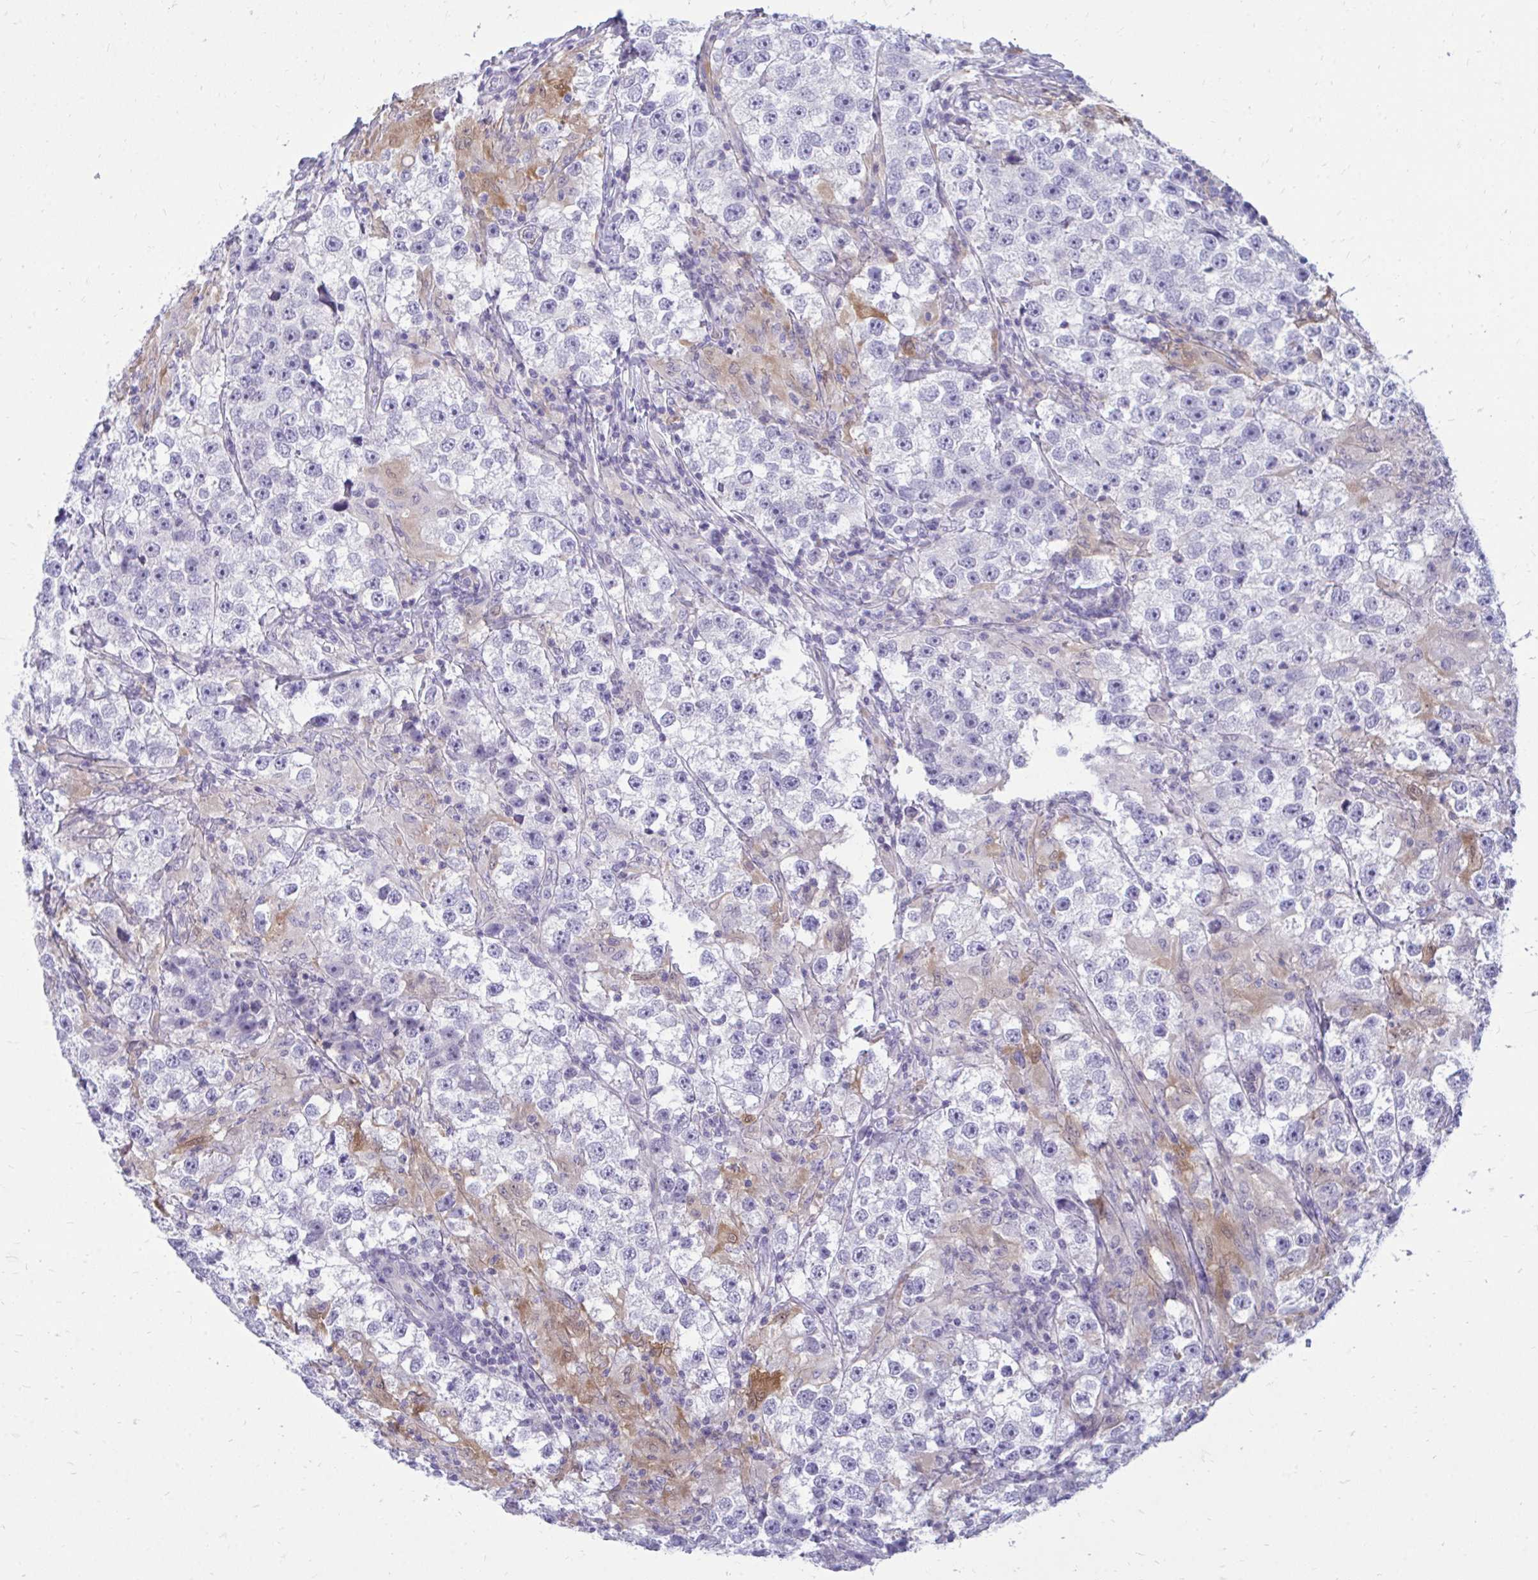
{"staining": {"intensity": "weak", "quantity": "<25%", "location": "cytoplasmic/membranous"}, "tissue": "testis cancer", "cell_type": "Tumor cells", "image_type": "cancer", "snomed": [{"axis": "morphology", "description": "Seminoma, NOS"}, {"axis": "topography", "description": "Testis"}], "caption": "Tumor cells are negative for protein expression in human testis cancer. (Brightfield microscopy of DAB (3,3'-diaminobenzidine) immunohistochemistry at high magnification).", "gene": "FABP3", "patient": {"sex": "male", "age": 46}}